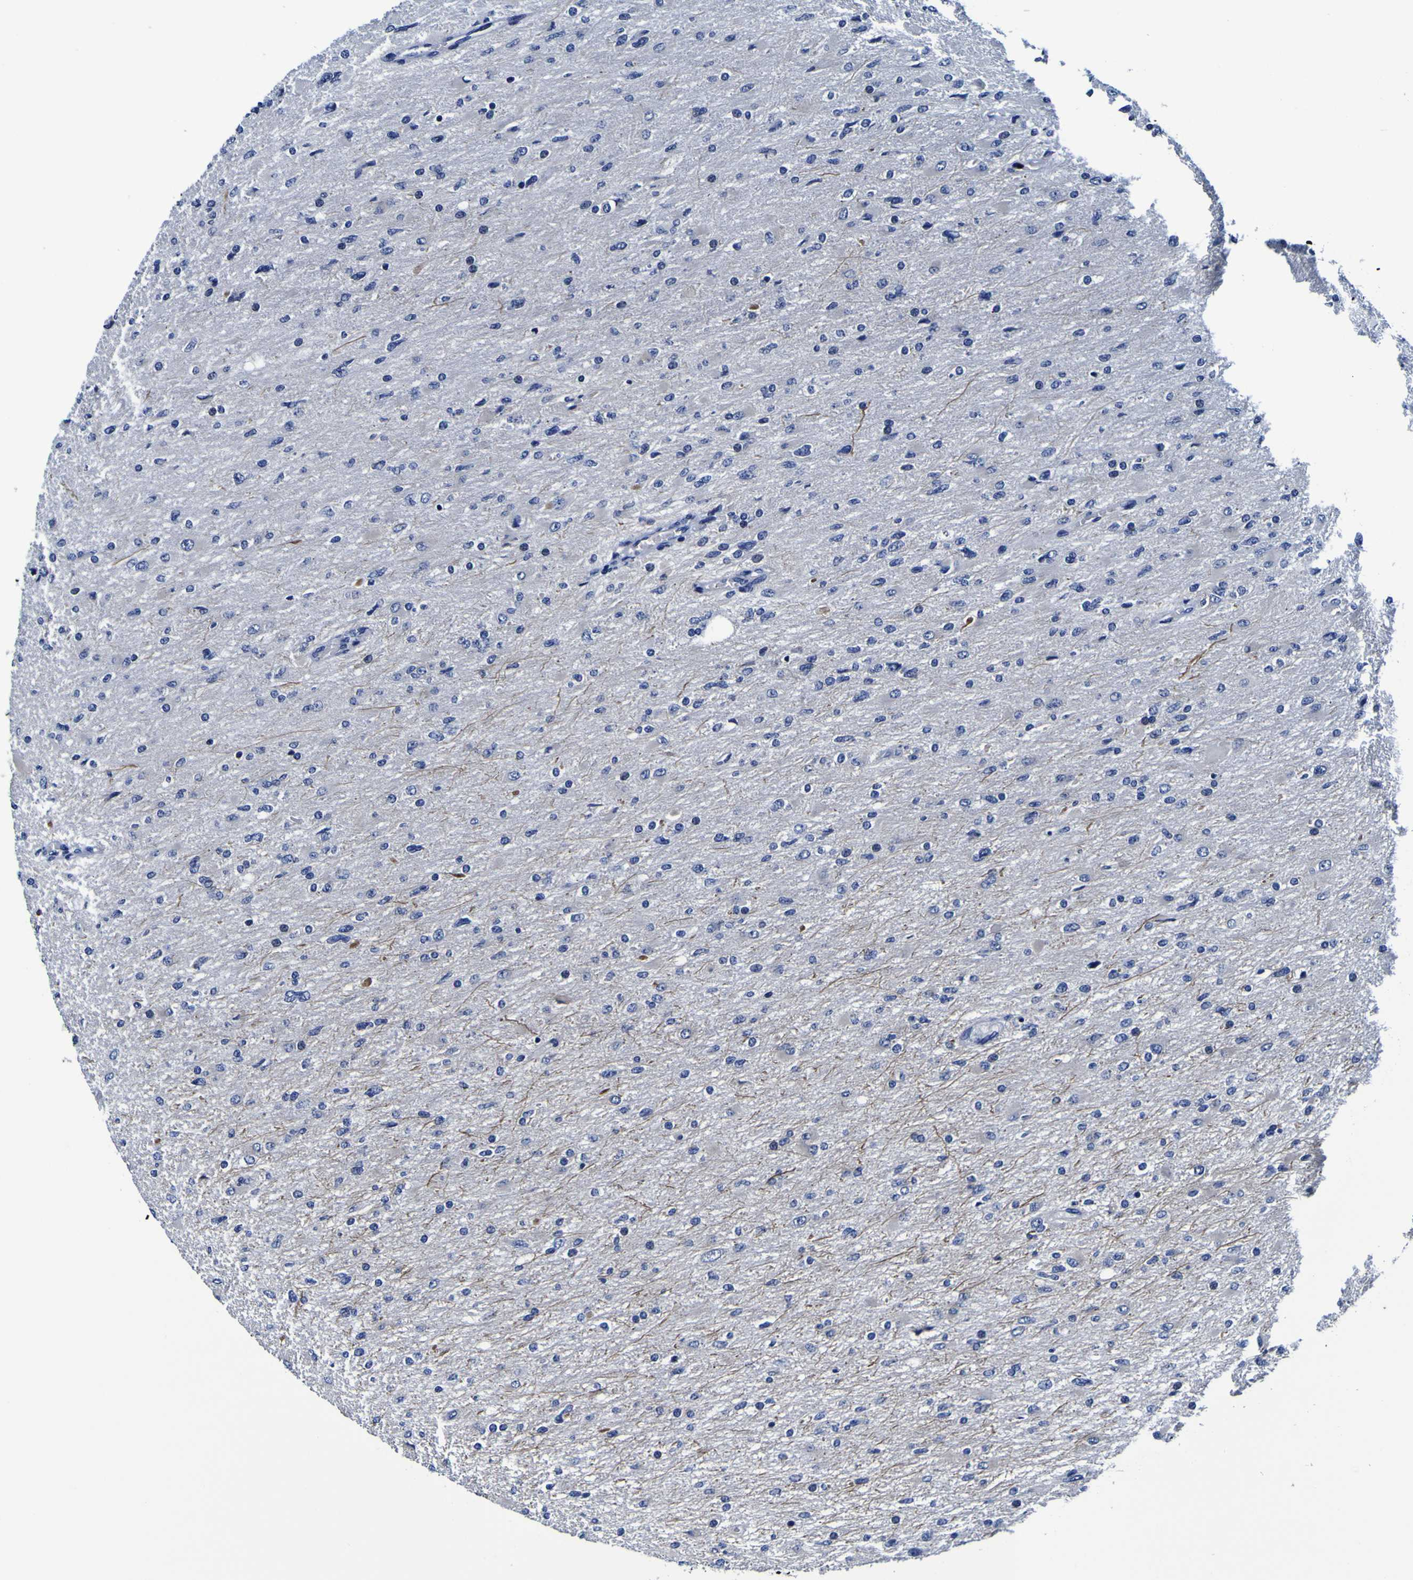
{"staining": {"intensity": "negative", "quantity": "none", "location": "none"}, "tissue": "glioma", "cell_type": "Tumor cells", "image_type": "cancer", "snomed": [{"axis": "morphology", "description": "Glioma, malignant, High grade"}, {"axis": "topography", "description": "Cerebral cortex"}], "caption": "DAB immunohistochemical staining of human malignant glioma (high-grade) reveals no significant positivity in tumor cells.", "gene": "PDLIM4", "patient": {"sex": "female", "age": 36}}